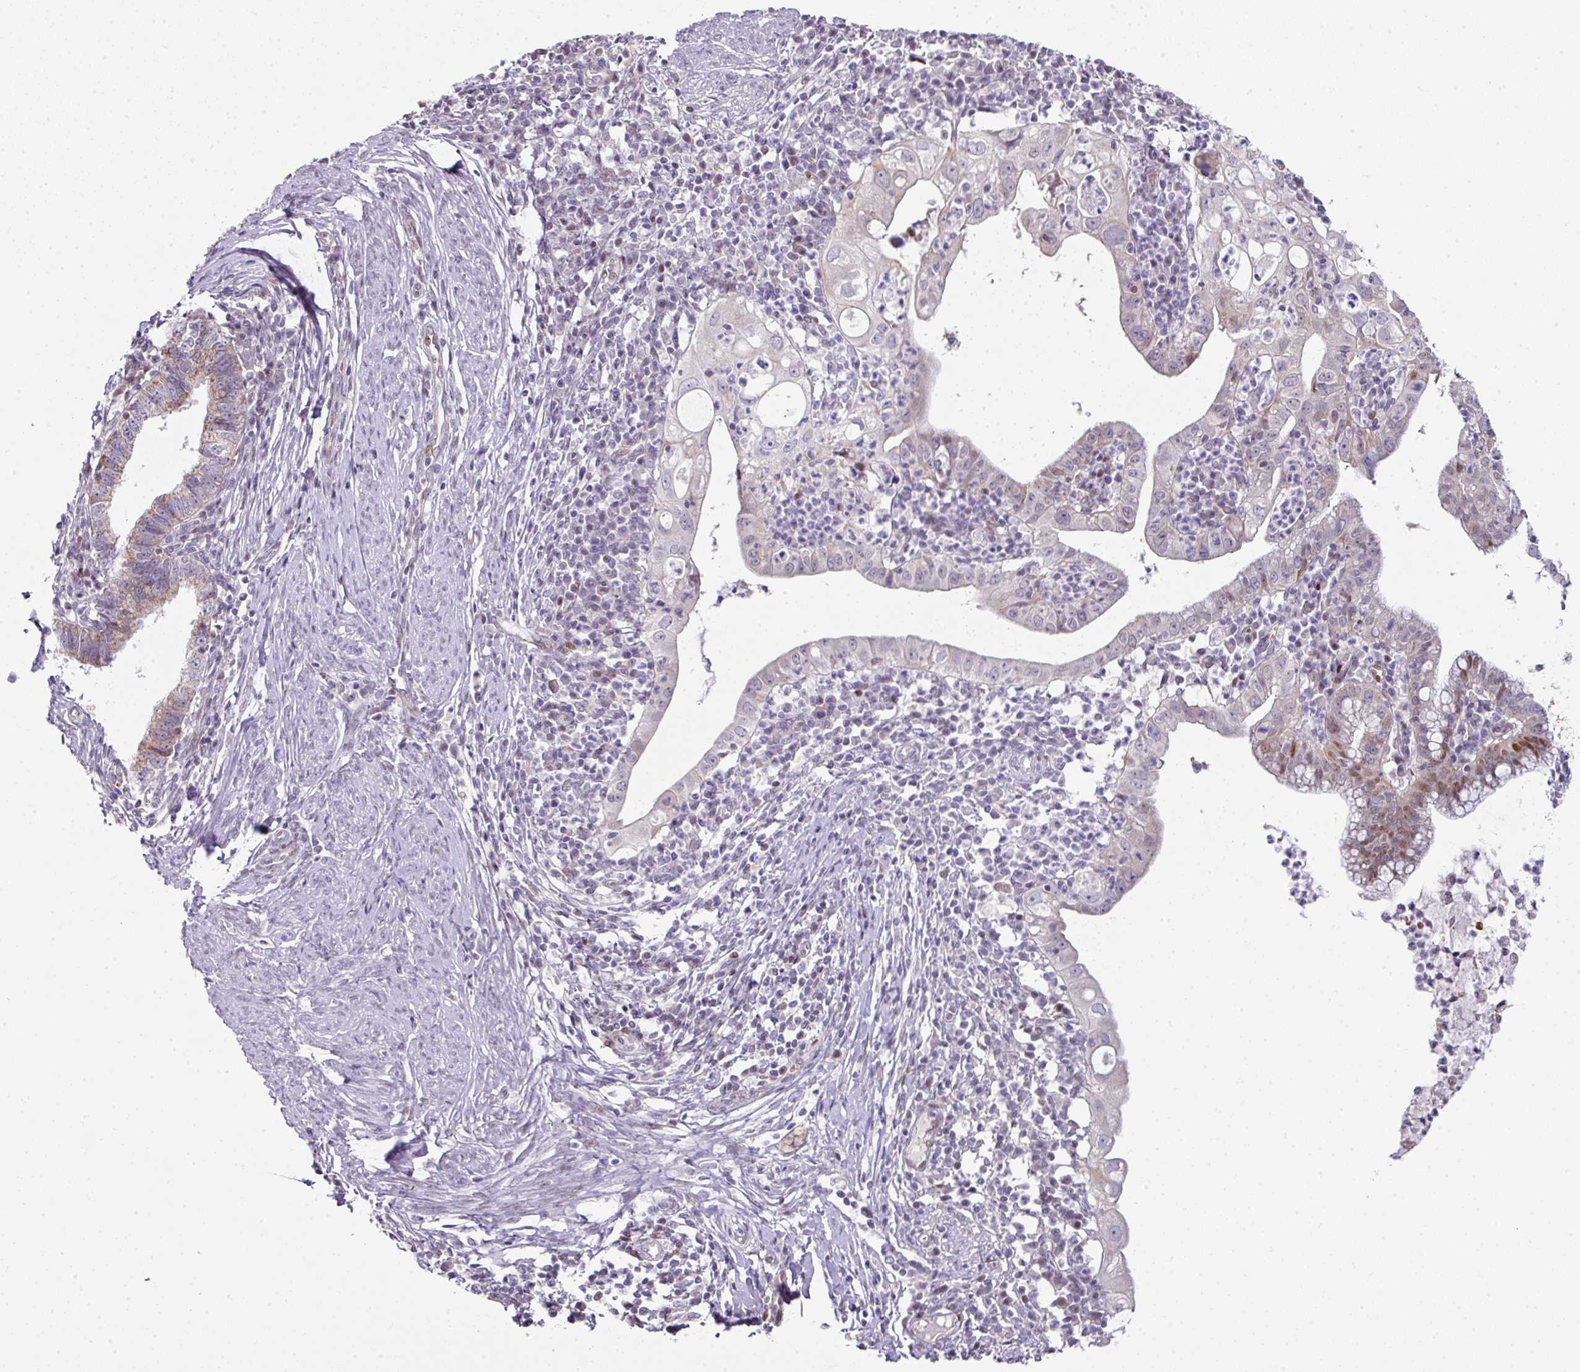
{"staining": {"intensity": "moderate", "quantity": "<25%", "location": "cytoplasmic/membranous,nuclear"}, "tissue": "cervical cancer", "cell_type": "Tumor cells", "image_type": "cancer", "snomed": [{"axis": "morphology", "description": "Adenocarcinoma, NOS"}, {"axis": "topography", "description": "Cervix"}], "caption": "There is low levels of moderate cytoplasmic/membranous and nuclear expression in tumor cells of adenocarcinoma (cervical), as demonstrated by immunohistochemical staining (brown color).", "gene": "ANKRD18A", "patient": {"sex": "female", "age": 36}}